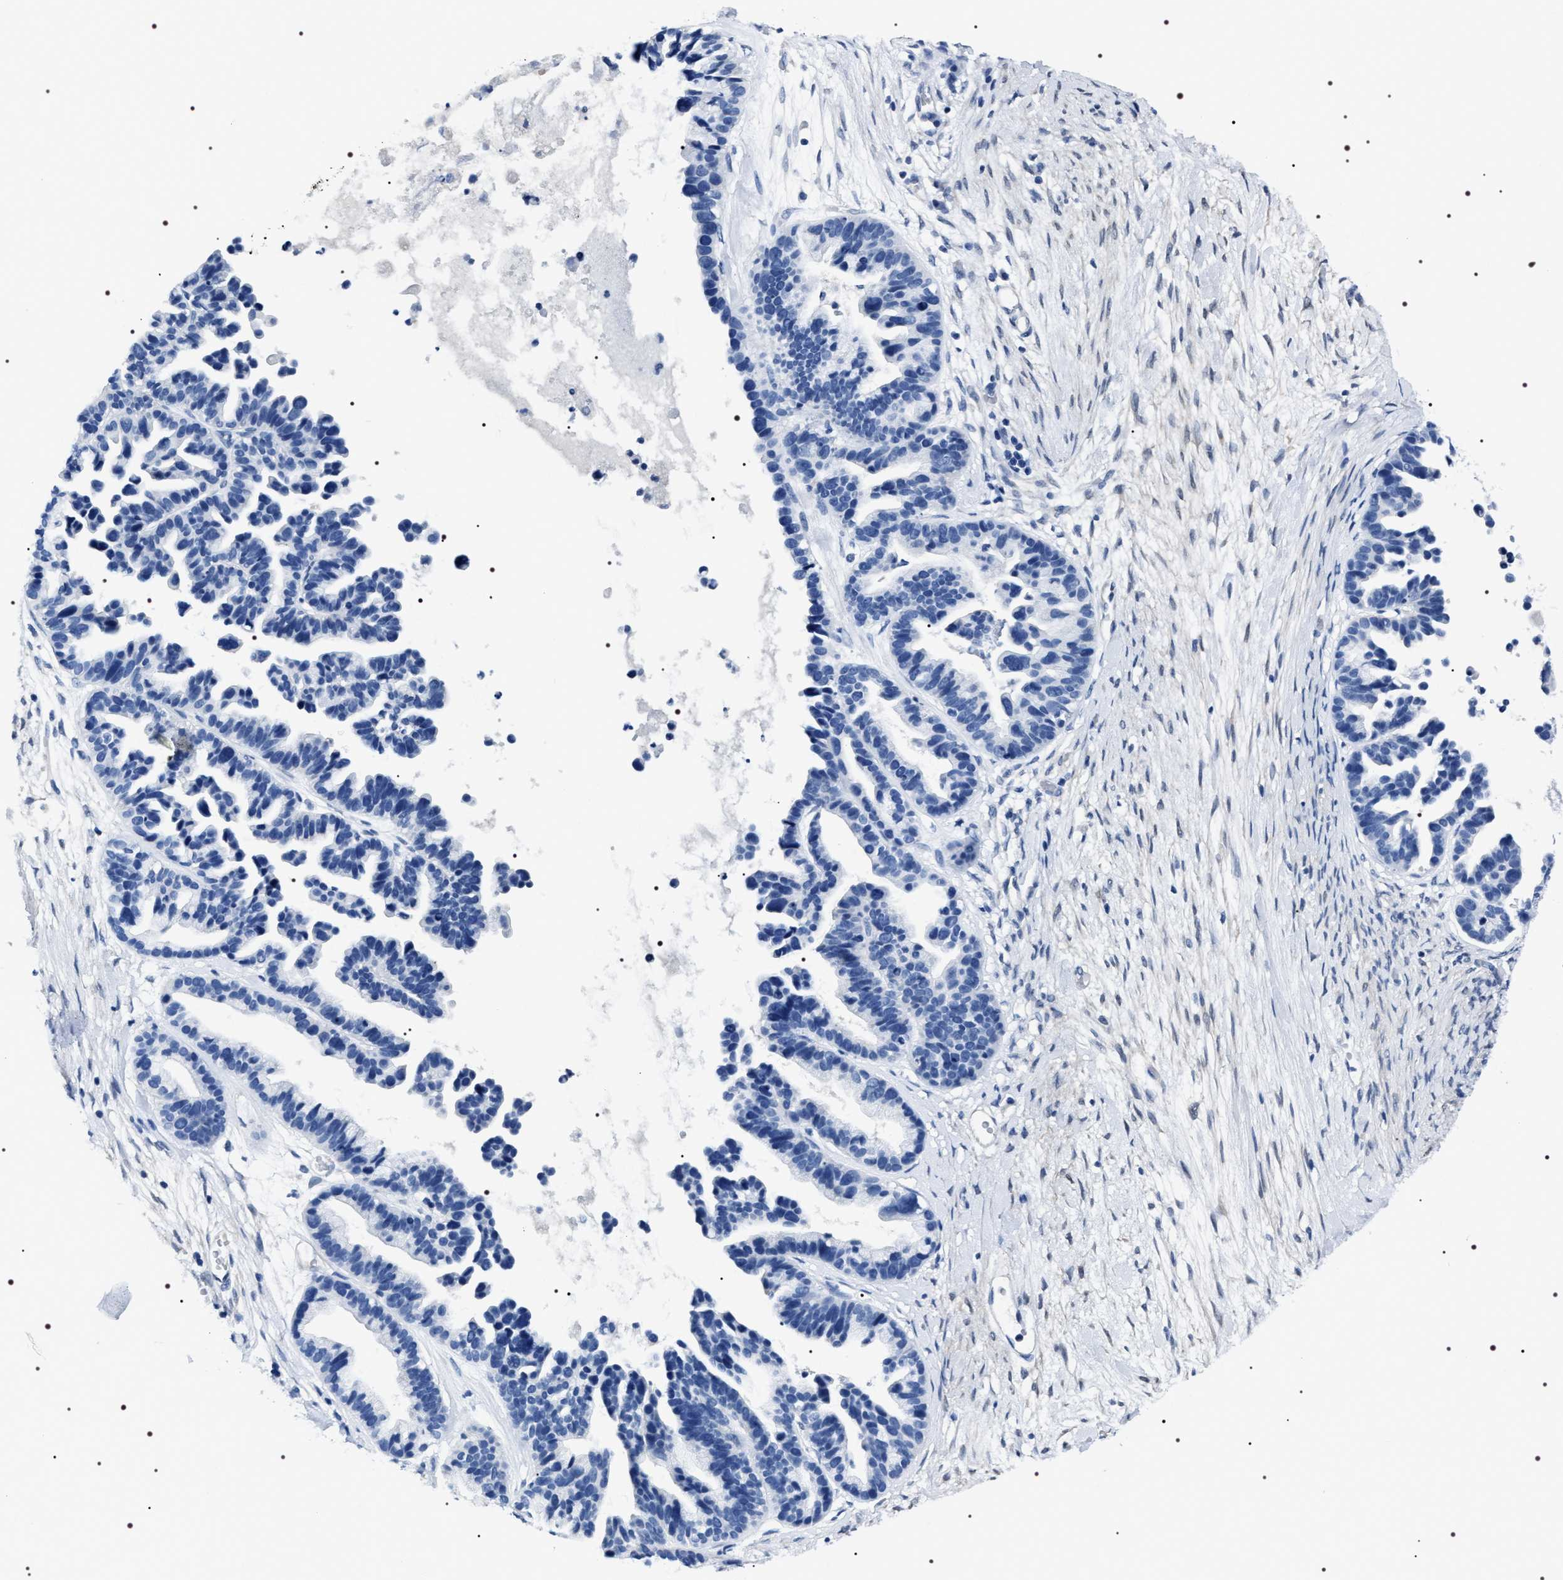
{"staining": {"intensity": "negative", "quantity": "none", "location": "none"}, "tissue": "ovarian cancer", "cell_type": "Tumor cells", "image_type": "cancer", "snomed": [{"axis": "morphology", "description": "Cystadenocarcinoma, serous, NOS"}, {"axis": "topography", "description": "Ovary"}], "caption": "IHC of human ovarian cancer reveals no expression in tumor cells. (Brightfield microscopy of DAB IHC at high magnification).", "gene": "ADH4", "patient": {"sex": "female", "age": 56}}